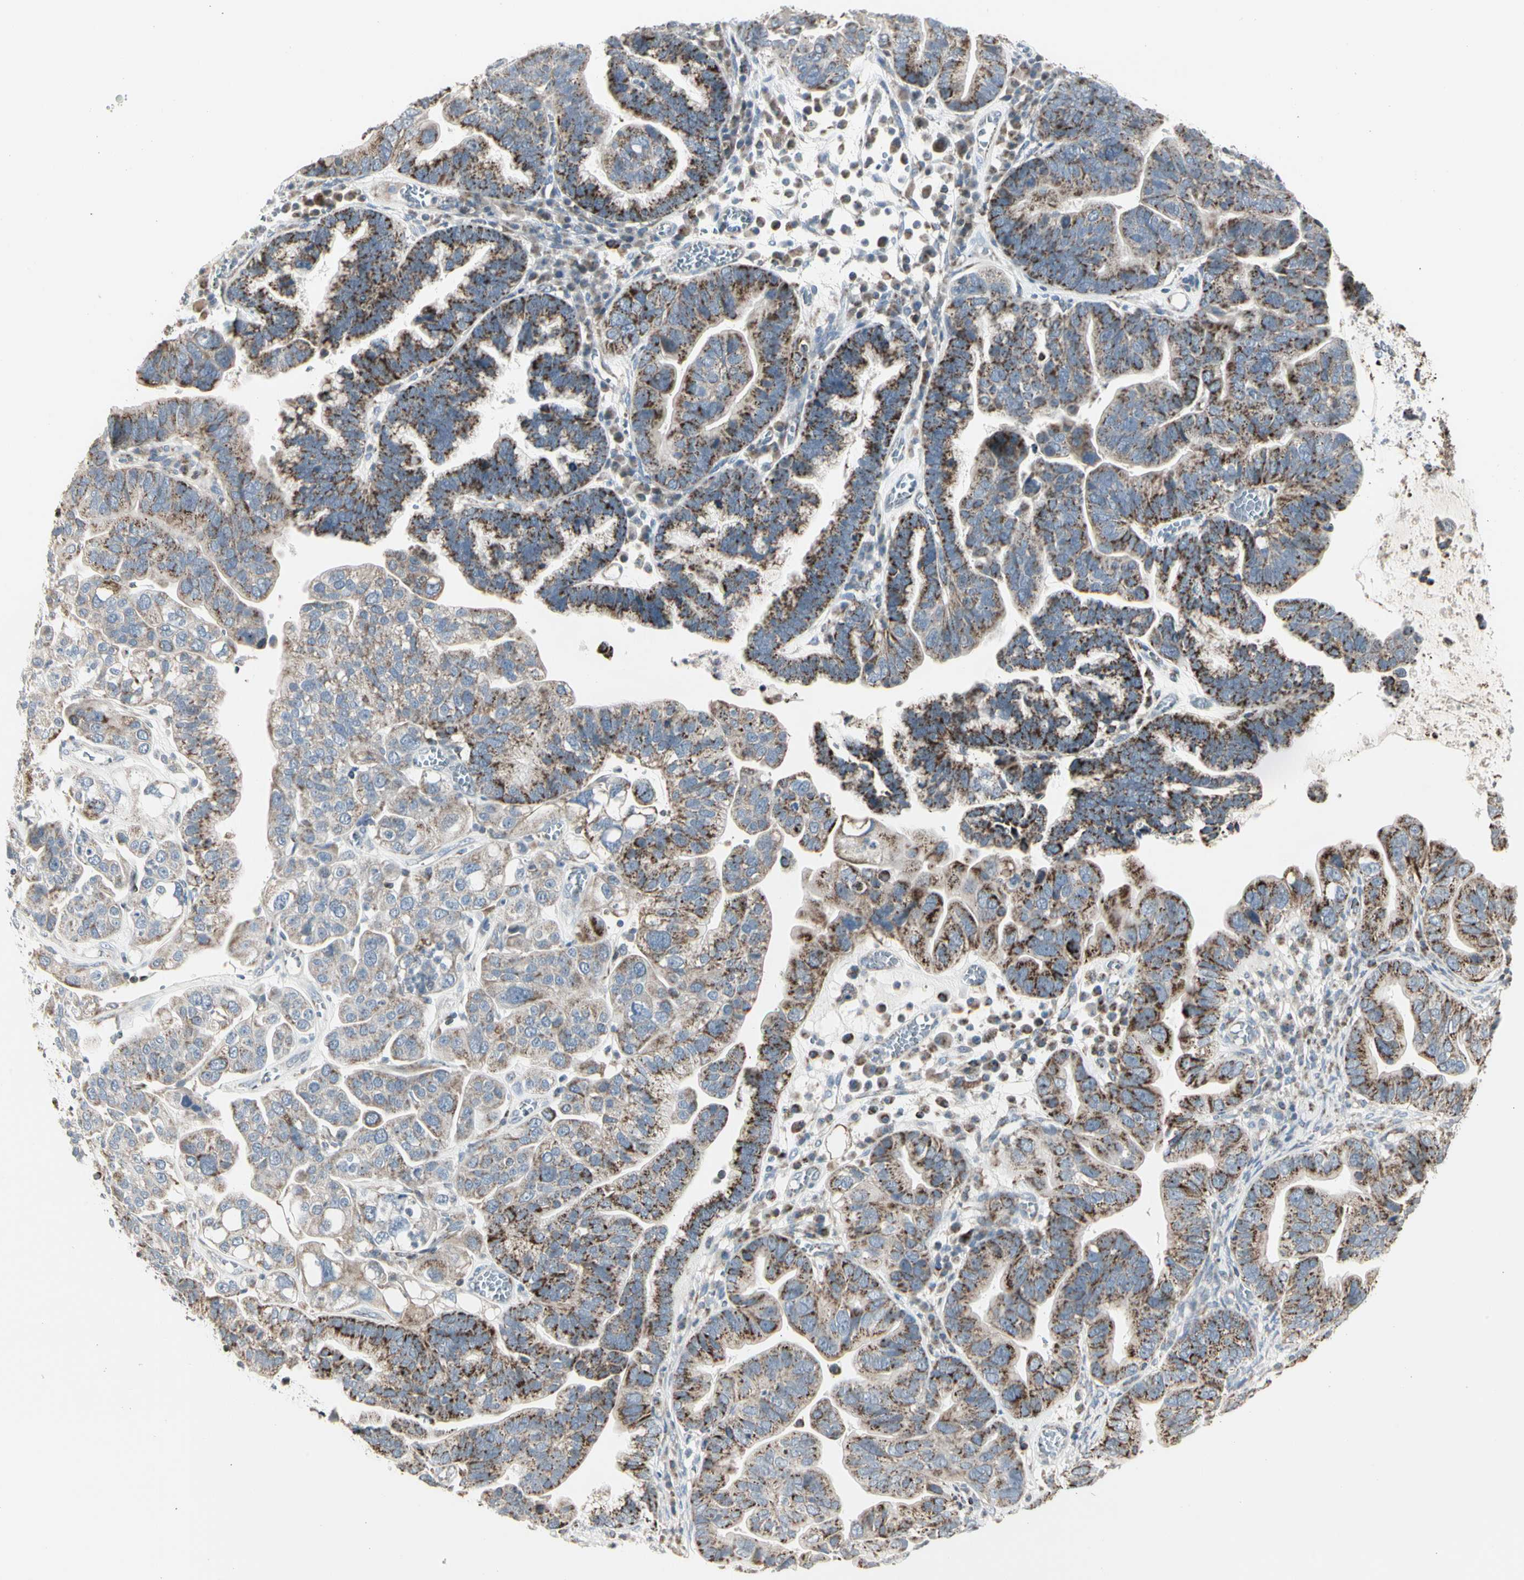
{"staining": {"intensity": "moderate", "quantity": ">75%", "location": "cytoplasmic/membranous"}, "tissue": "ovarian cancer", "cell_type": "Tumor cells", "image_type": "cancer", "snomed": [{"axis": "morphology", "description": "Cystadenocarcinoma, serous, NOS"}, {"axis": "topography", "description": "Ovary"}], "caption": "The micrograph exhibits immunohistochemical staining of ovarian serous cystadenocarcinoma. There is moderate cytoplasmic/membranous expression is seen in approximately >75% of tumor cells.", "gene": "TMEM176A", "patient": {"sex": "female", "age": 56}}